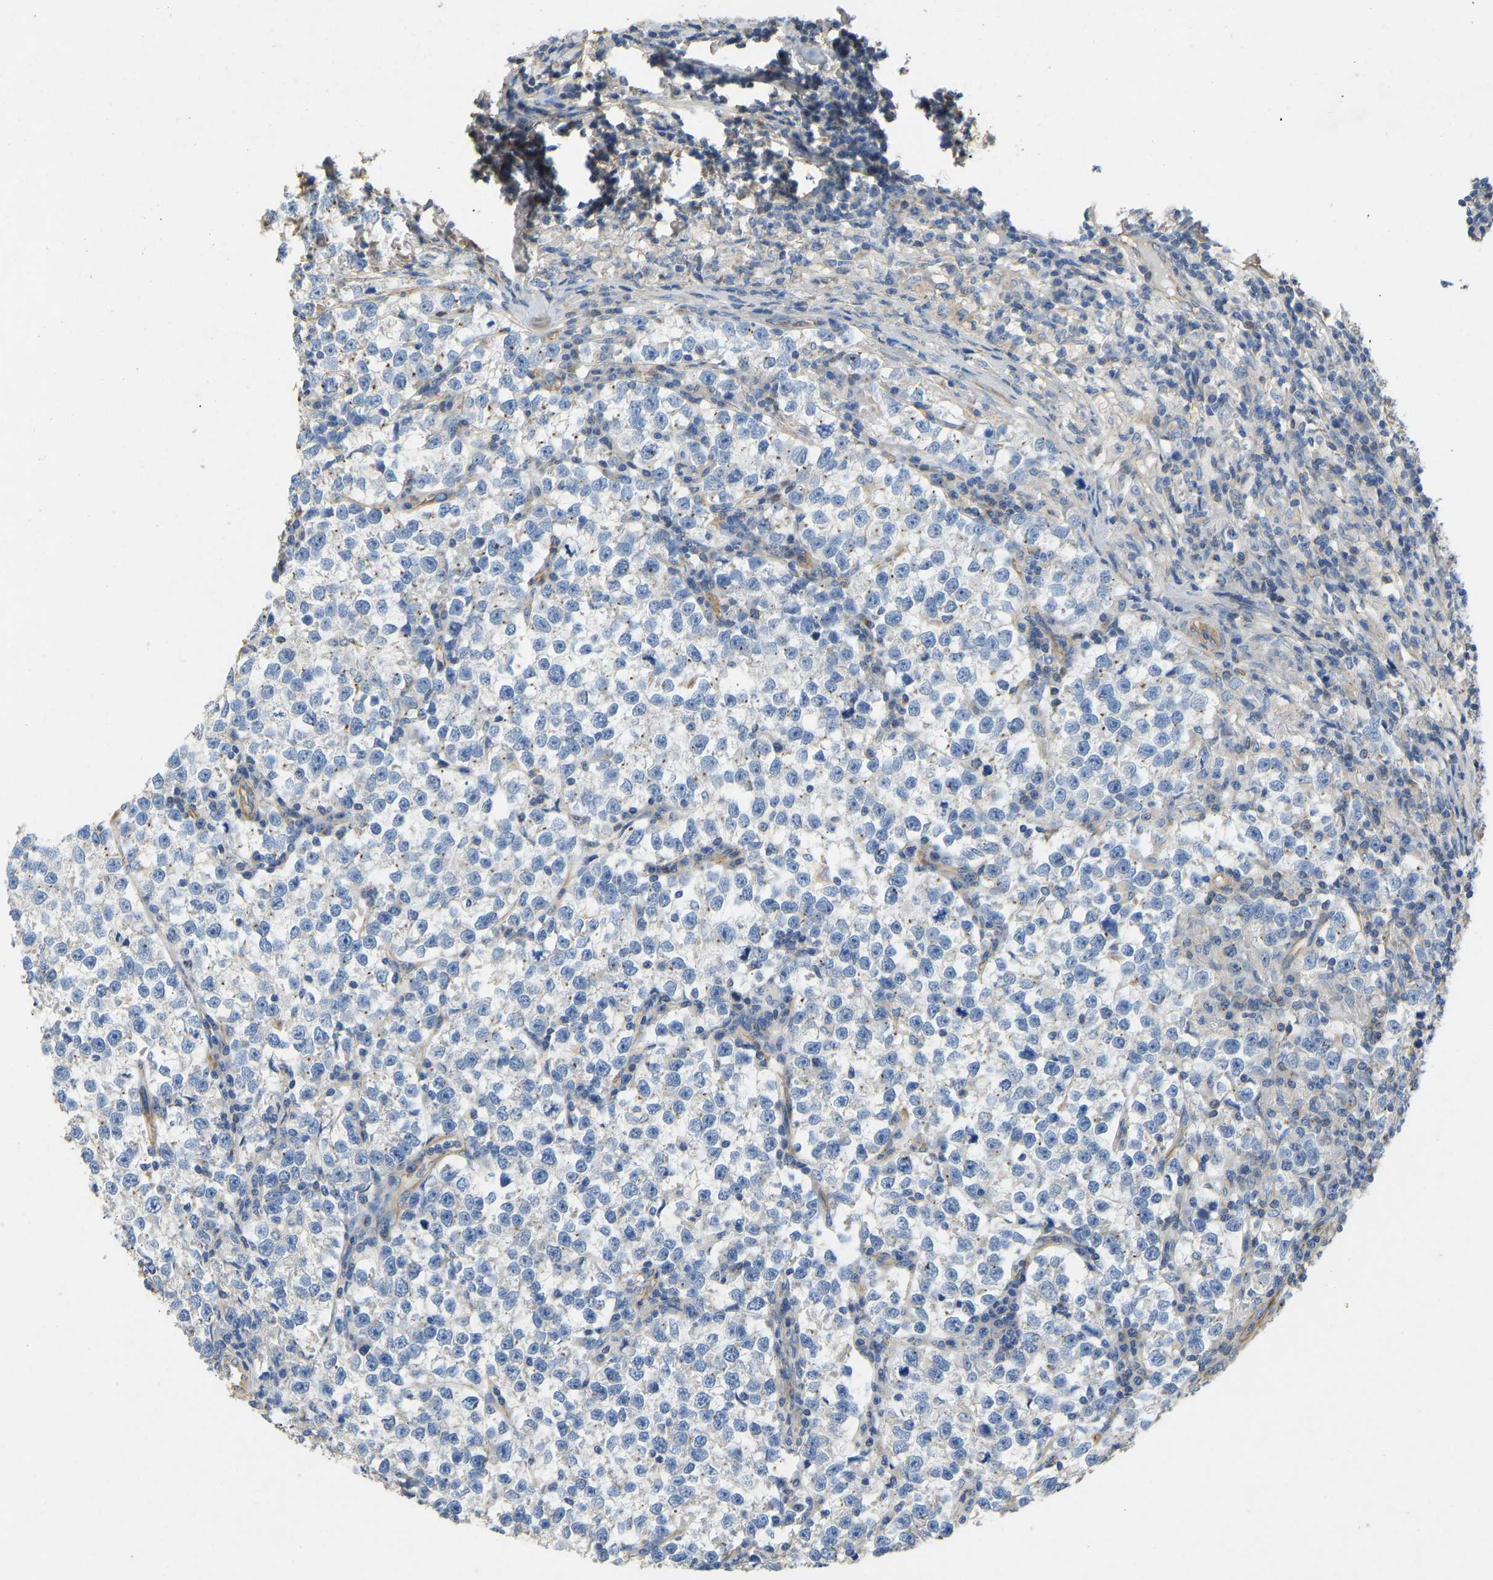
{"staining": {"intensity": "negative", "quantity": "none", "location": "none"}, "tissue": "testis cancer", "cell_type": "Tumor cells", "image_type": "cancer", "snomed": [{"axis": "morphology", "description": "Normal tissue, NOS"}, {"axis": "morphology", "description": "Seminoma, NOS"}, {"axis": "topography", "description": "Testis"}], "caption": "Immunohistochemistry of testis seminoma shows no expression in tumor cells.", "gene": "TECTA", "patient": {"sex": "male", "age": 43}}